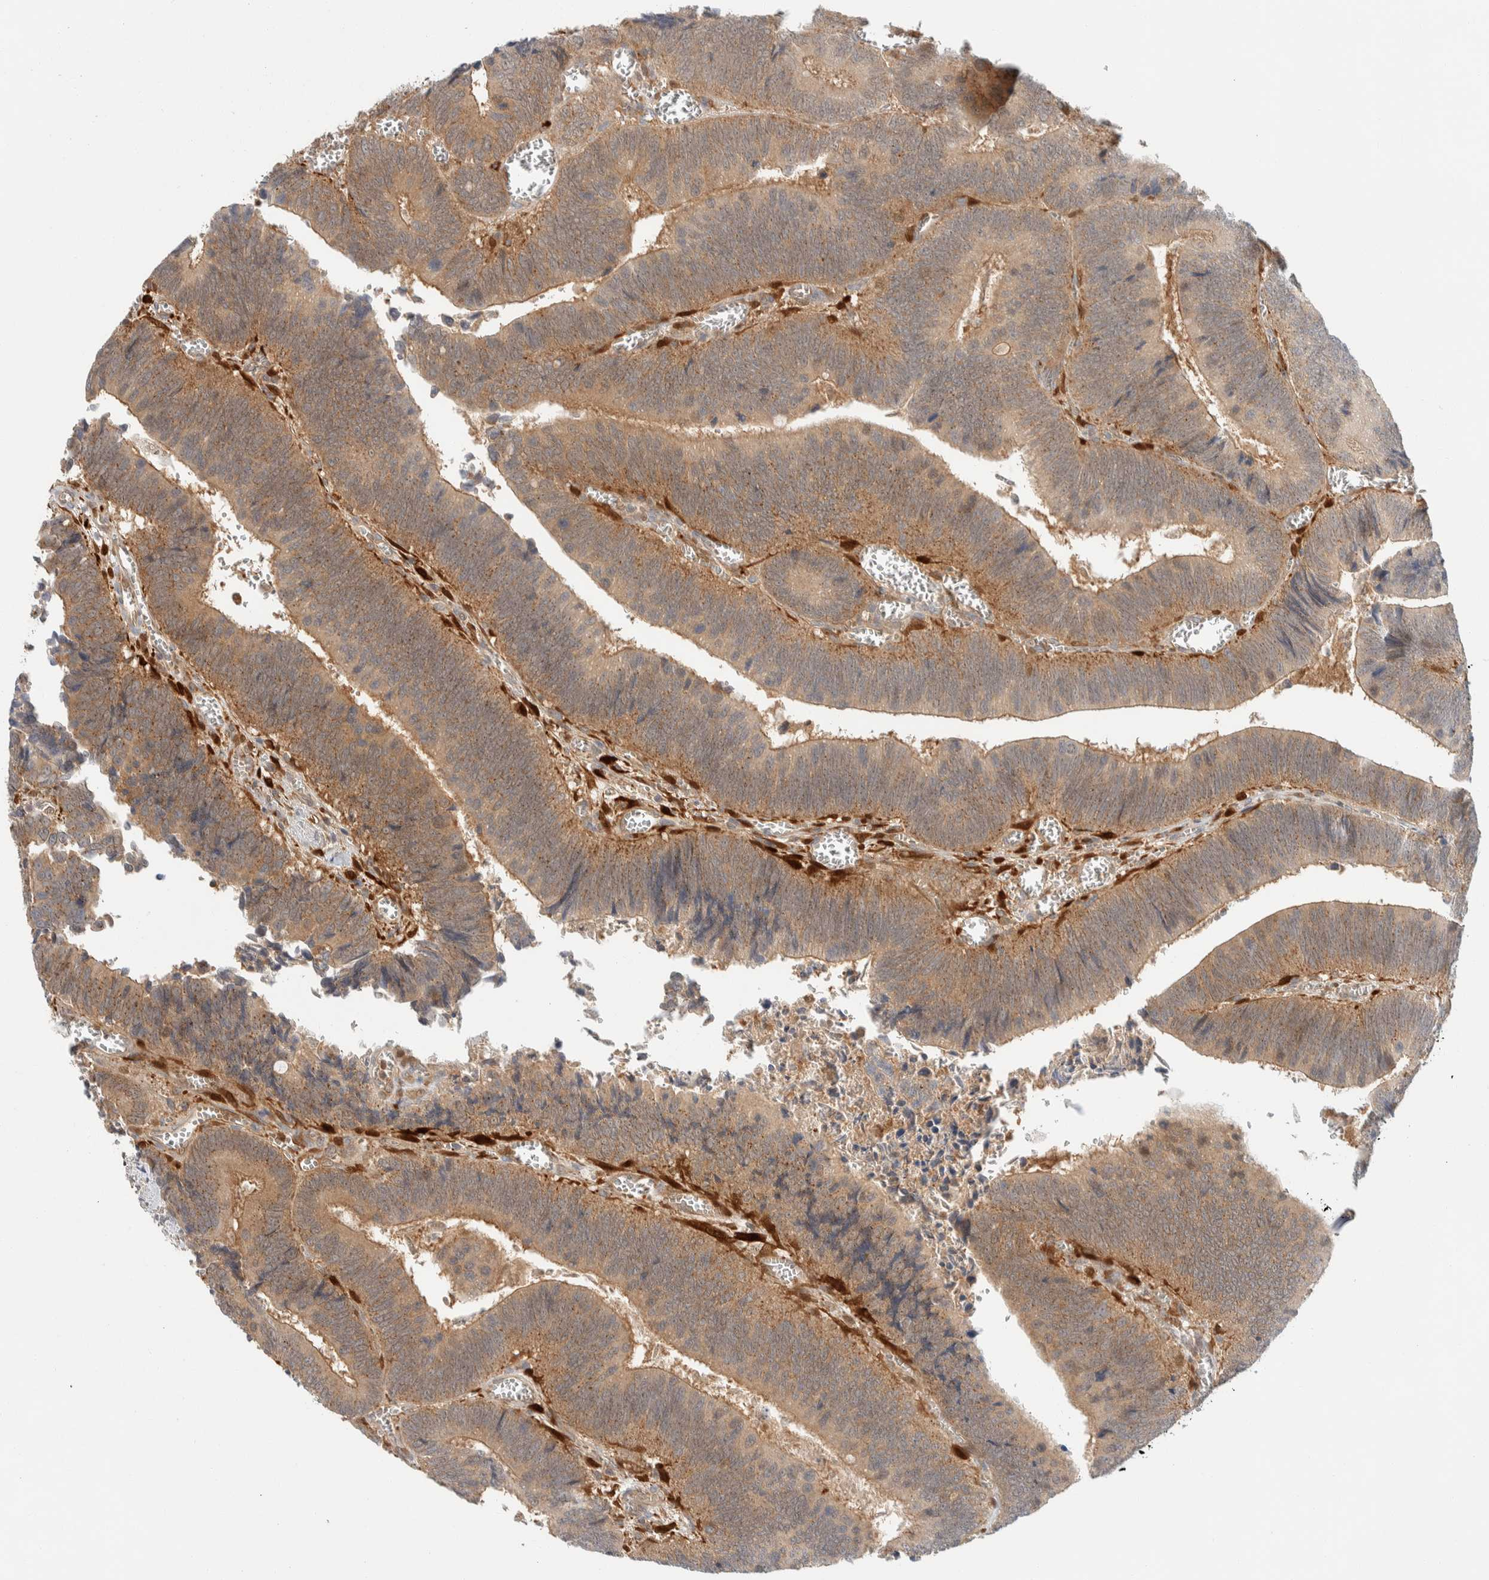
{"staining": {"intensity": "moderate", "quantity": ">75%", "location": "cytoplasmic/membranous"}, "tissue": "colorectal cancer", "cell_type": "Tumor cells", "image_type": "cancer", "snomed": [{"axis": "morphology", "description": "Inflammation, NOS"}, {"axis": "morphology", "description": "Adenocarcinoma, NOS"}, {"axis": "topography", "description": "Colon"}], "caption": "This photomicrograph displays IHC staining of human colorectal cancer (adenocarcinoma), with medium moderate cytoplasmic/membranous staining in about >75% of tumor cells.", "gene": "GCLM", "patient": {"sex": "male", "age": 72}}